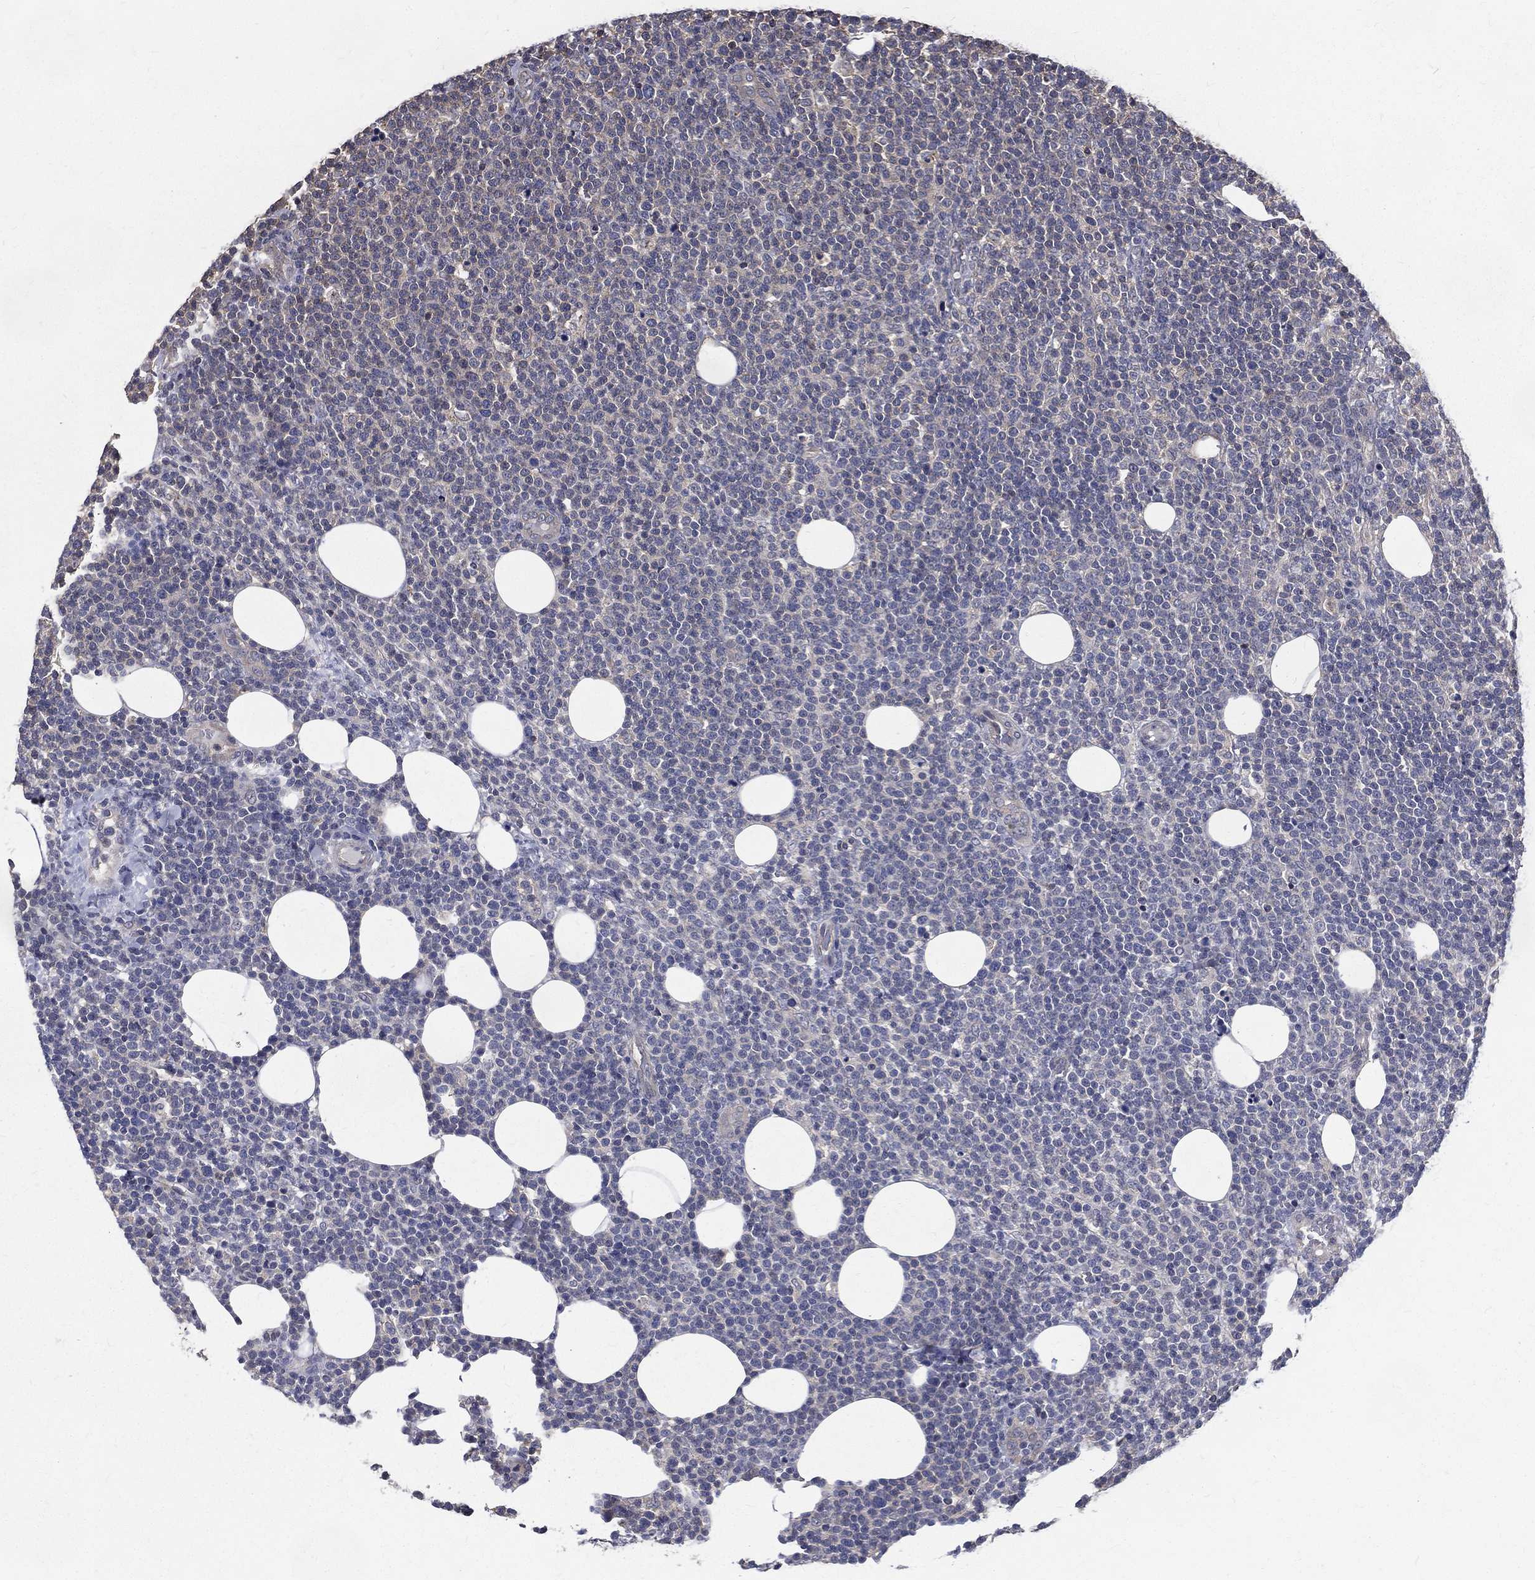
{"staining": {"intensity": "negative", "quantity": "none", "location": "none"}, "tissue": "lymphoma", "cell_type": "Tumor cells", "image_type": "cancer", "snomed": [{"axis": "morphology", "description": "Malignant lymphoma, non-Hodgkin's type, High grade"}, {"axis": "topography", "description": "Lymph node"}], "caption": "Micrograph shows no significant protein expression in tumor cells of malignant lymphoma, non-Hodgkin's type (high-grade). (DAB immunohistochemistry, high magnification).", "gene": "SERPINB2", "patient": {"sex": "male", "age": 61}}